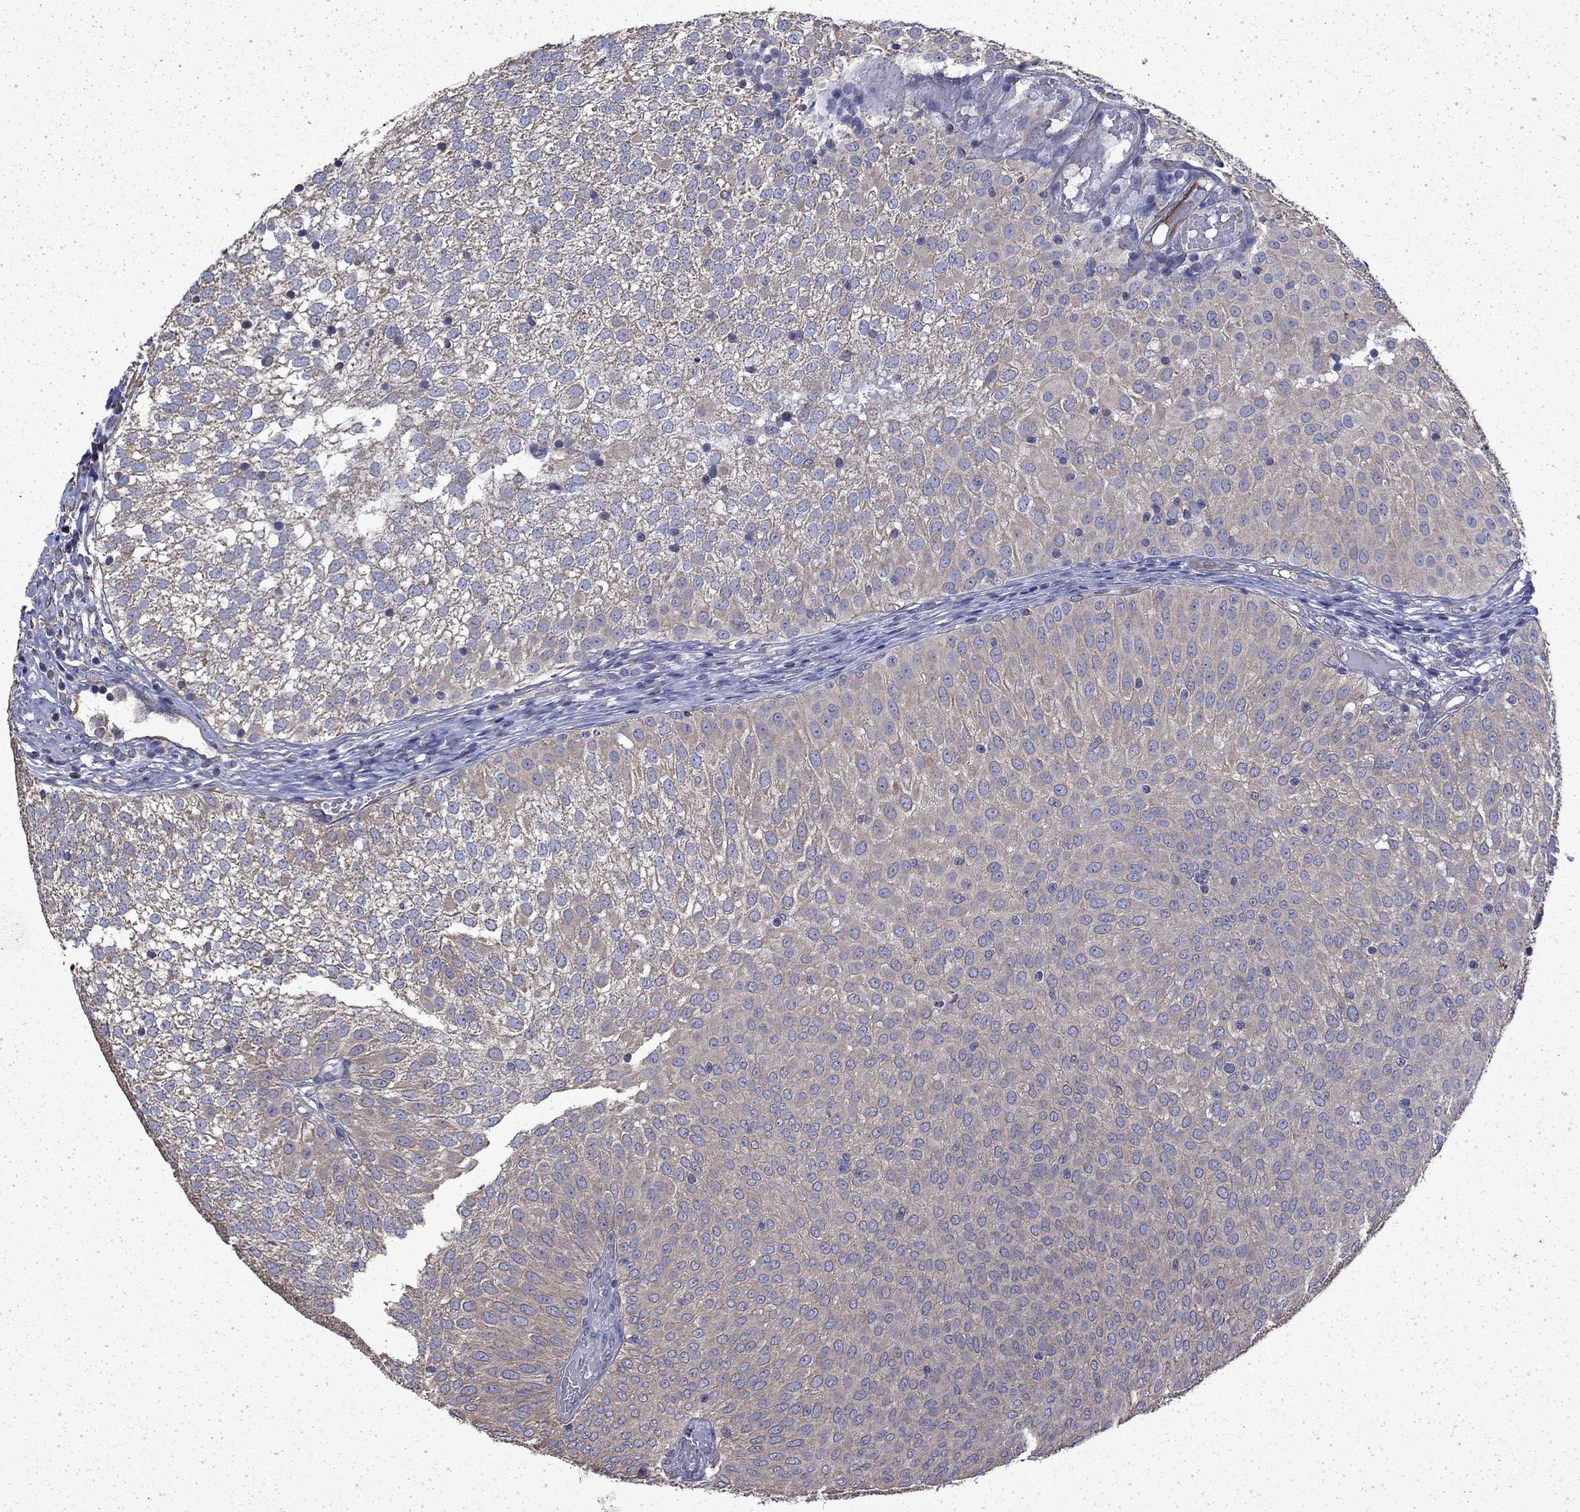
{"staining": {"intensity": "moderate", "quantity": "<25%", "location": "cytoplasmic/membranous"}, "tissue": "urothelial cancer", "cell_type": "Tumor cells", "image_type": "cancer", "snomed": [{"axis": "morphology", "description": "Urothelial carcinoma, Low grade"}, {"axis": "topography", "description": "Urinary bladder"}], "caption": "Brown immunohistochemical staining in urothelial cancer shows moderate cytoplasmic/membranous positivity in approximately <25% of tumor cells.", "gene": "DTNA", "patient": {"sex": "male", "age": 52}}